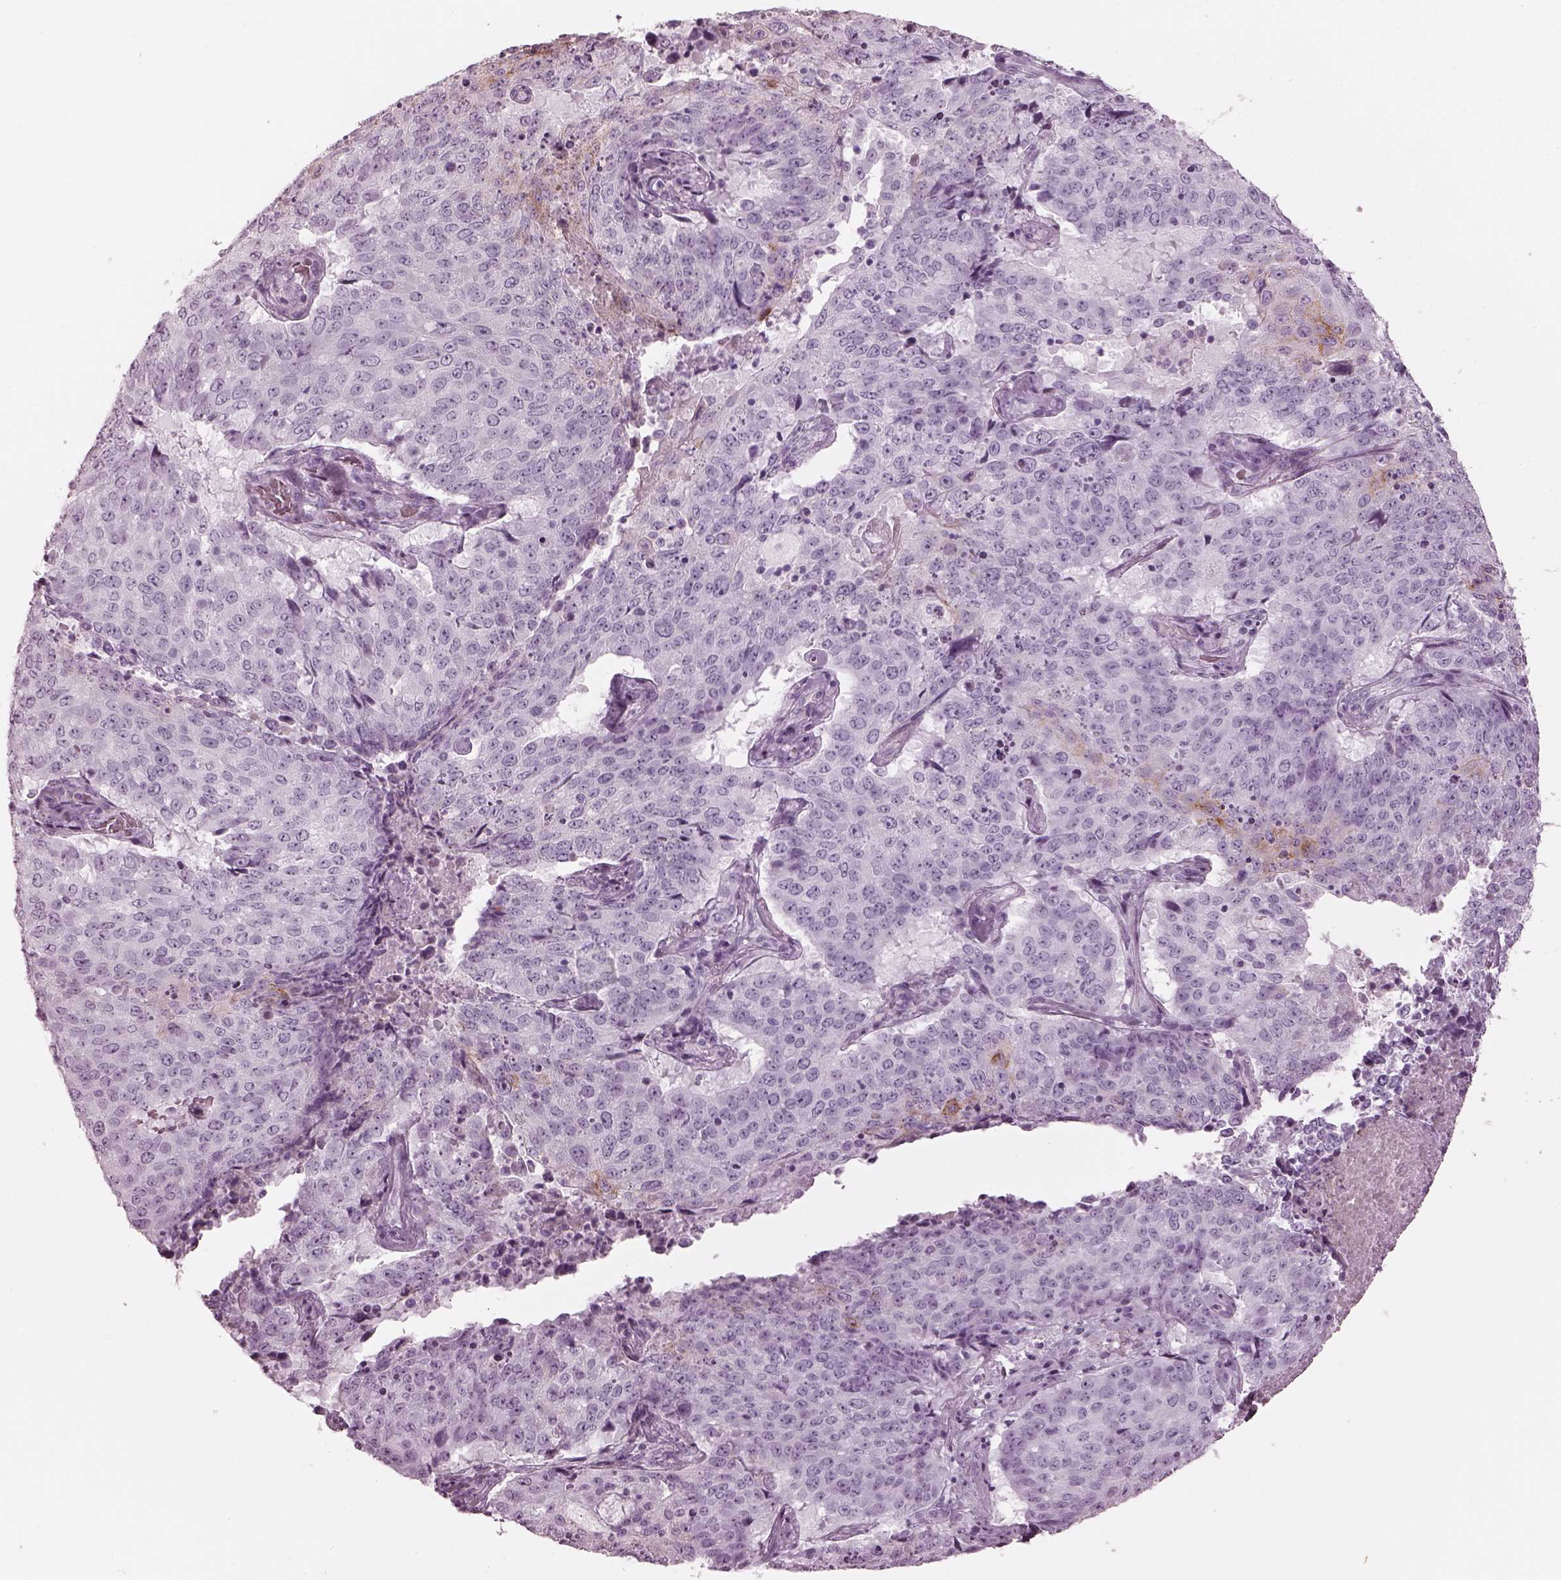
{"staining": {"intensity": "negative", "quantity": "none", "location": "none"}, "tissue": "lung cancer", "cell_type": "Tumor cells", "image_type": "cancer", "snomed": [{"axis": "morphology", "description": "Normal tissue, NOS"}, {"axis": "morphology", "description": "Squamous cell carcinoma, NOS"}, {"axis": "topography", "description": "Bronchus"}, {"axis": "topography", "description": "Lung"}], "caption": "Immunohistochemistry micrograph of lung squamous cell carcinoma stained for a protein (brown), which reveals no expression in tumor cells. (Stains: DAB IHC with hematoxylin counter stain, Microscopy: brightfield microscopy at high magnification).", "gene": "OPN4", "patient": {"sex": "male", "age": 64}}